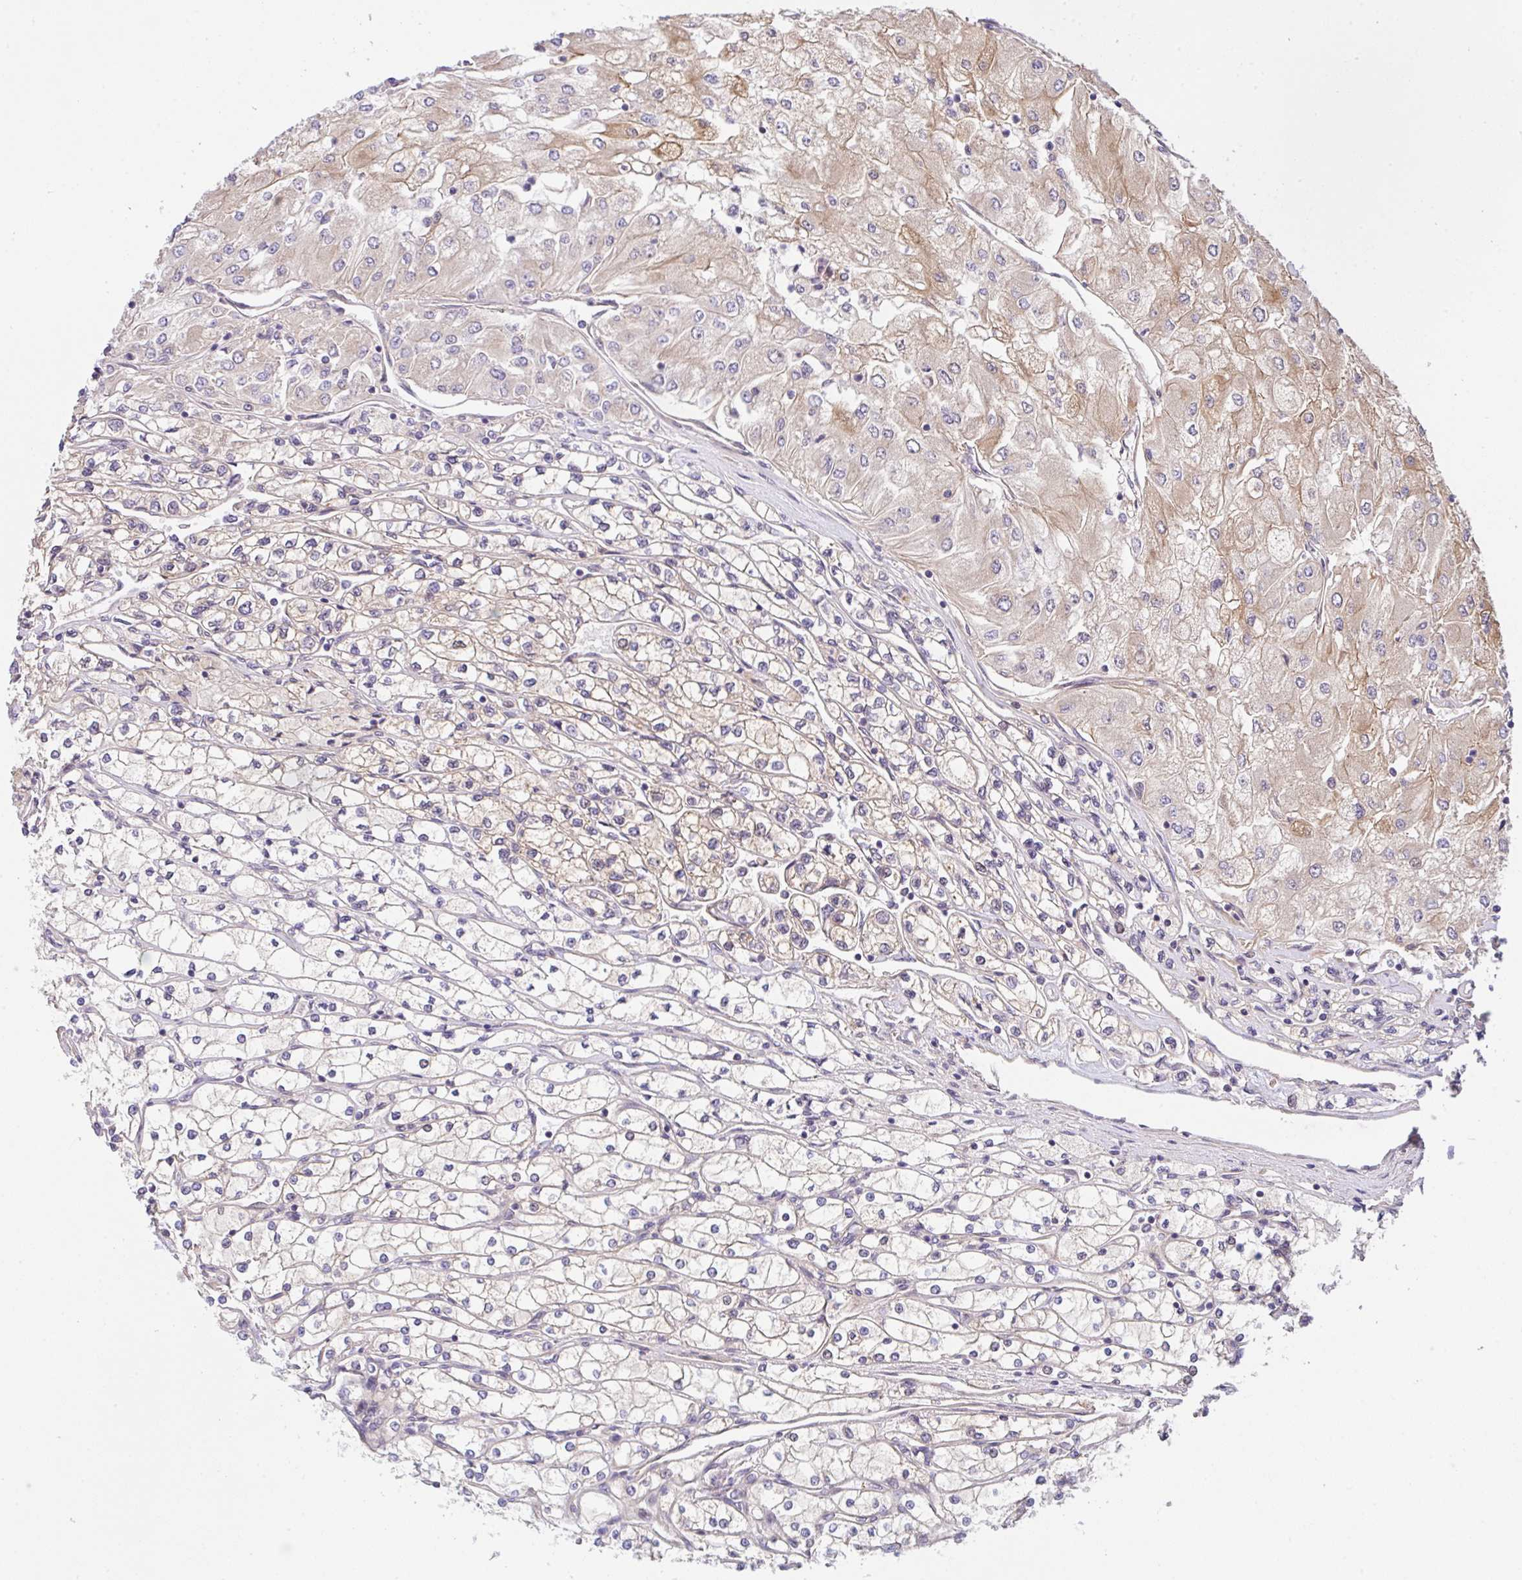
{"staining": {"intensity": "weak", "quantity": "25%-75%", "location": "cytoplasmic/membranous"}, "tissue": "renal cancer", "cell_type": "Tumor cells", "image_type": "cancer", "snomed": [{"axis": "morphology", "description": "Adenocarcinoma, NOS"}, {"axis": "topography", "description": "Kidney"}], "caption": "The immunohistochemical stain labels weak cytoplasmic/membranous expression in tumor cells of renal adenocarcinoma tissue.", "gene": "UBE4A", "patient": {"sex": "male", "age": 80}}